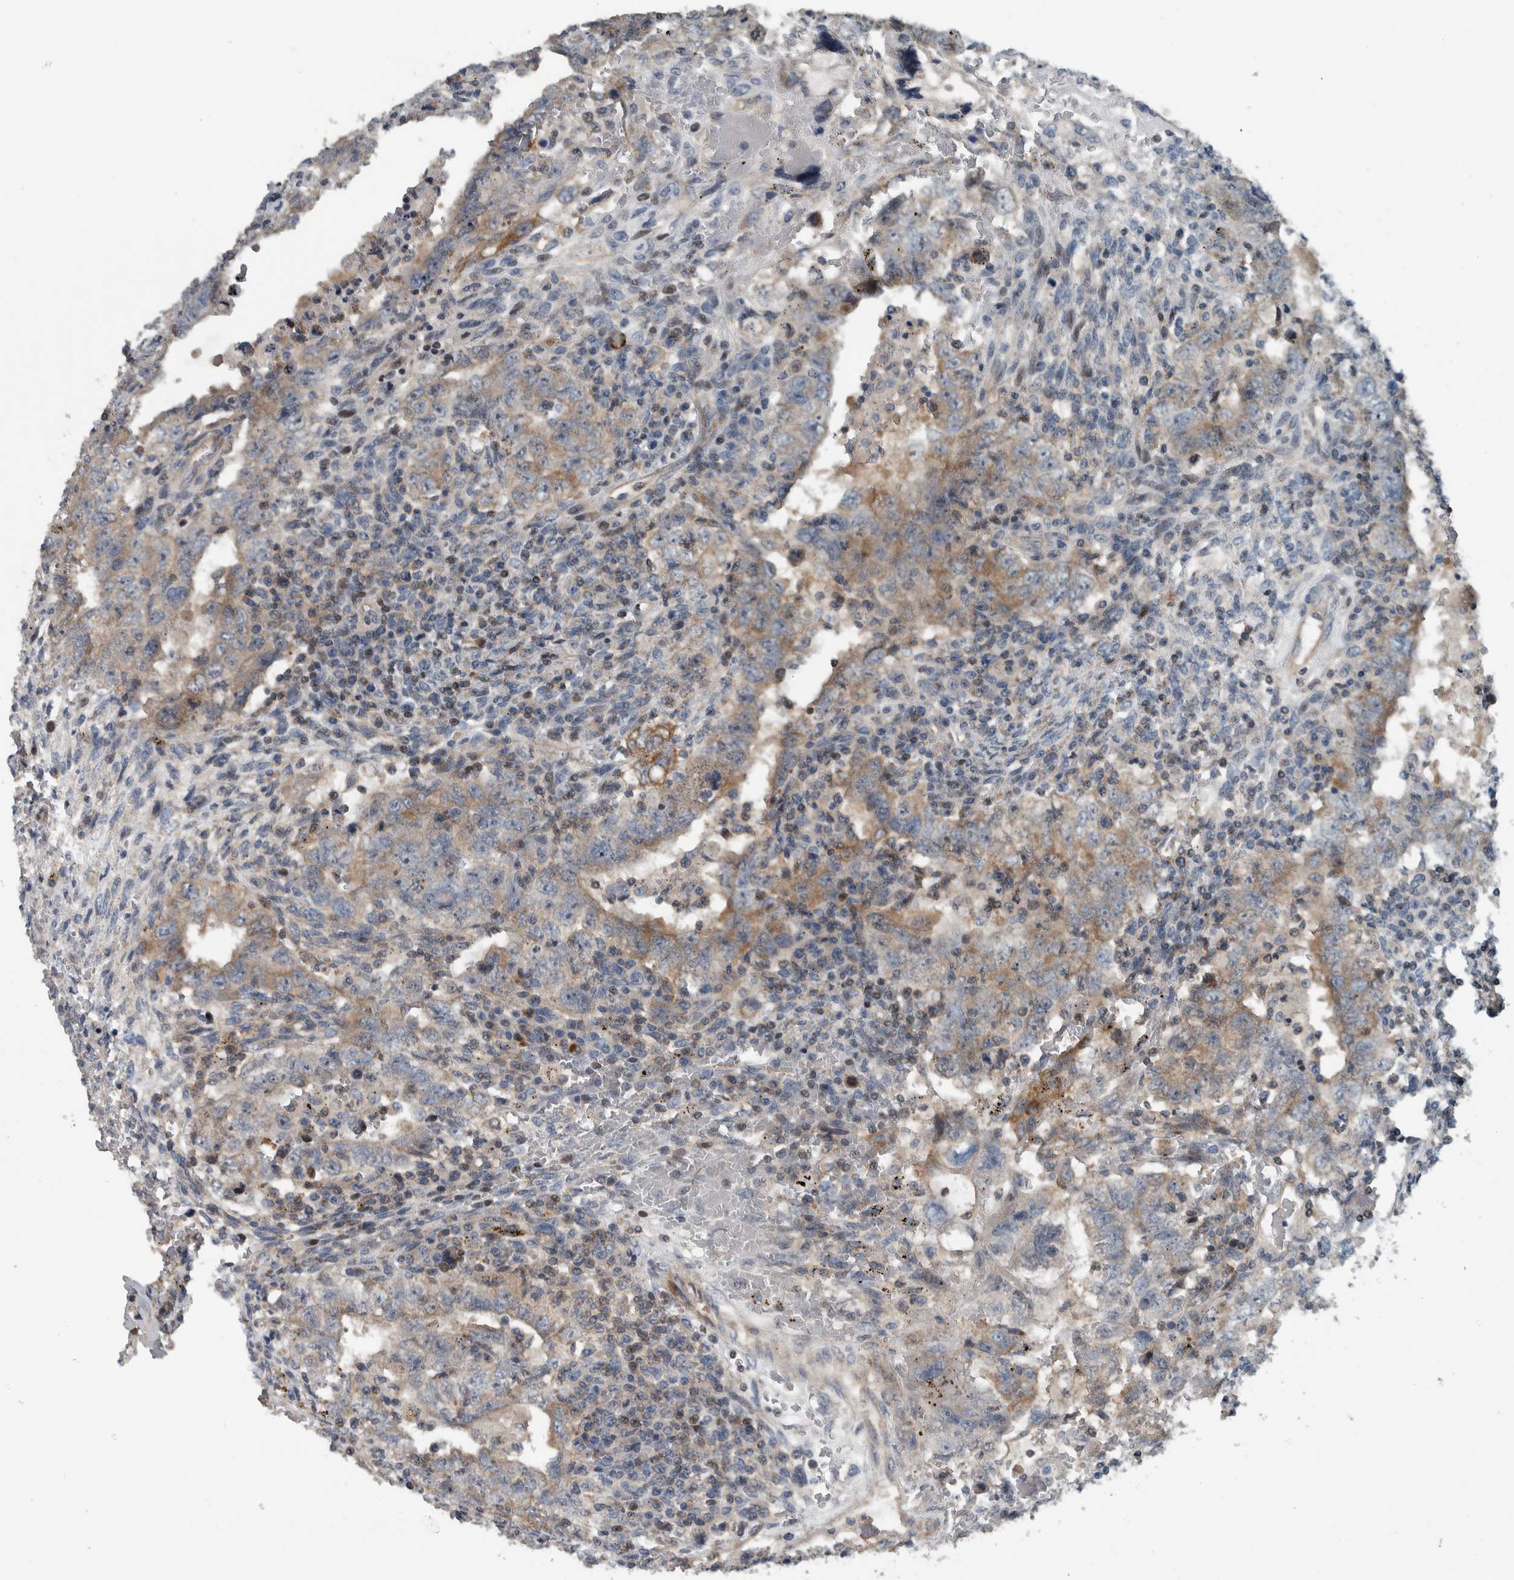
{"staining": {"intensity": "weak", "quantity": "25%-75%", "location": "cytoplasmic/membranous"}, "tissue": "testis cancer", "cell_type": "Tumor cells", "image_type": "cancer", "snomed": [{"axis": "morphology", "description": "Carcinoma, Embryonal, NOS"}, {"axis": "topography", "description": "Testis"}], "caption": "Weak cytoplasmic/membranous protein staining is seen in about 25%-75% of tumor cells in testis cancer. (DAB (3,3'-diaminobenzidine) IHC, brown staining for protein, blue staining for nuclei).", "gene": "BAIAP2L1", "patient": {"sex": "male", "age": 26}}